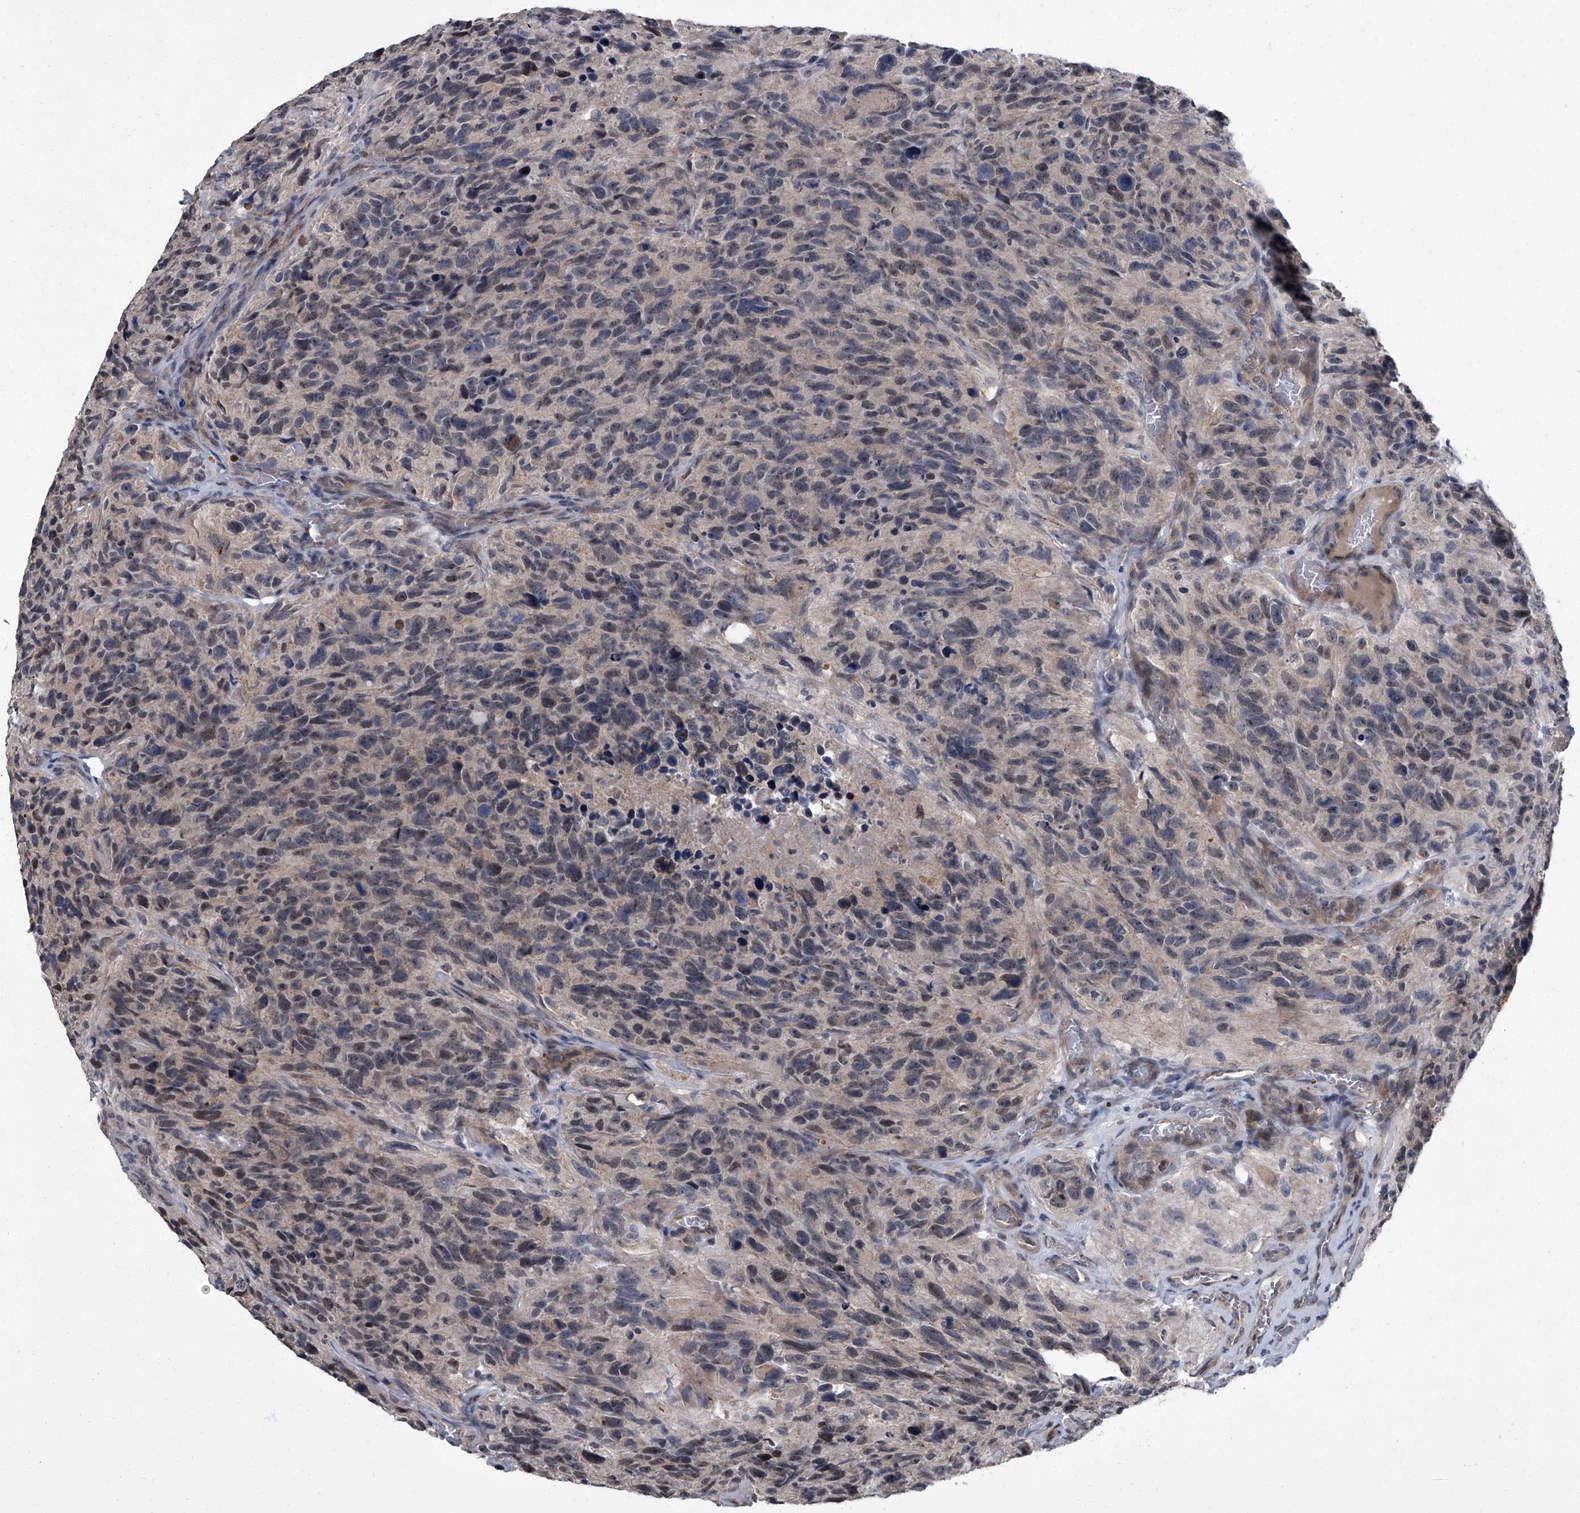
{"staining": {"intensity": "negative", "quantity": "none", "location": "none"}, "tissue": "glioma", "cell_type": "Tumor cells", "image_type": "cancer", "snomed": [{"axis": "morphology", "description": "Glioma, malignant, High grade"}, {"axis": "topography", "description": "Brain"}], "caption": "Immunohistochemistry (IHC) image of neoplastic tissue: glioma stained with DAB demonstrates no significant protein expression in tumor cells.", "gene": "ZNF274", "patient": {"sex": "male", "age": 69}}